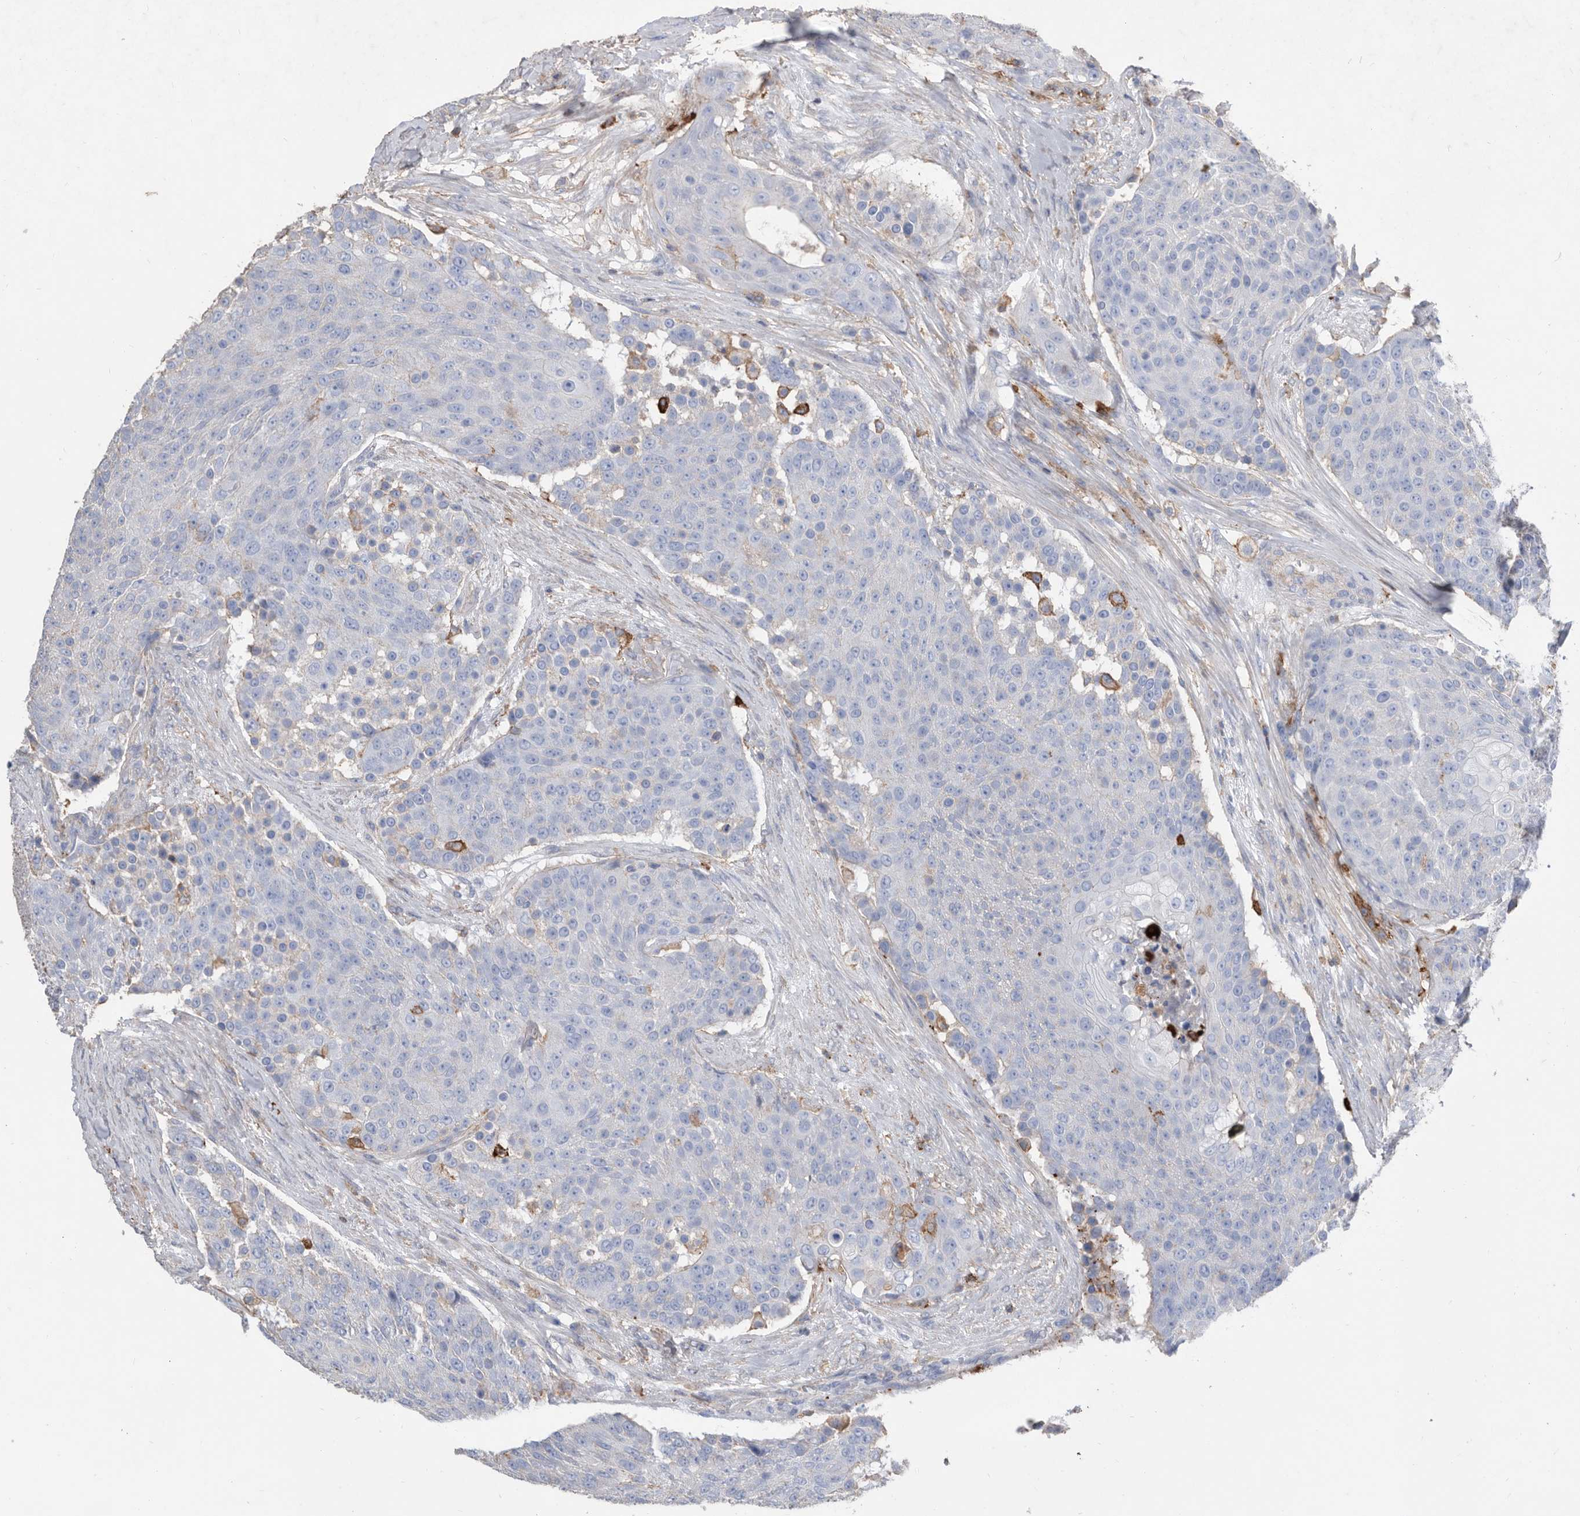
{"staining": {"intensity": "negative", "quantity": "none", "location": "none"}, "tissue": "urothelial cancer", "cell_type": "Tumor cells", "image_type": "cancer", "snomed": [{"axis": "morphology", "description": "Urothelial carcinoma, High grade"}, {"axis": "topography", "description": "Urinary bladder"}], "caption": "Immunohistochemical staining of human urothelial cancer reveals no significant staining in tumor cells.", "gene": "MS4A4A", "patient": {"sex": "female", "age": 63}}